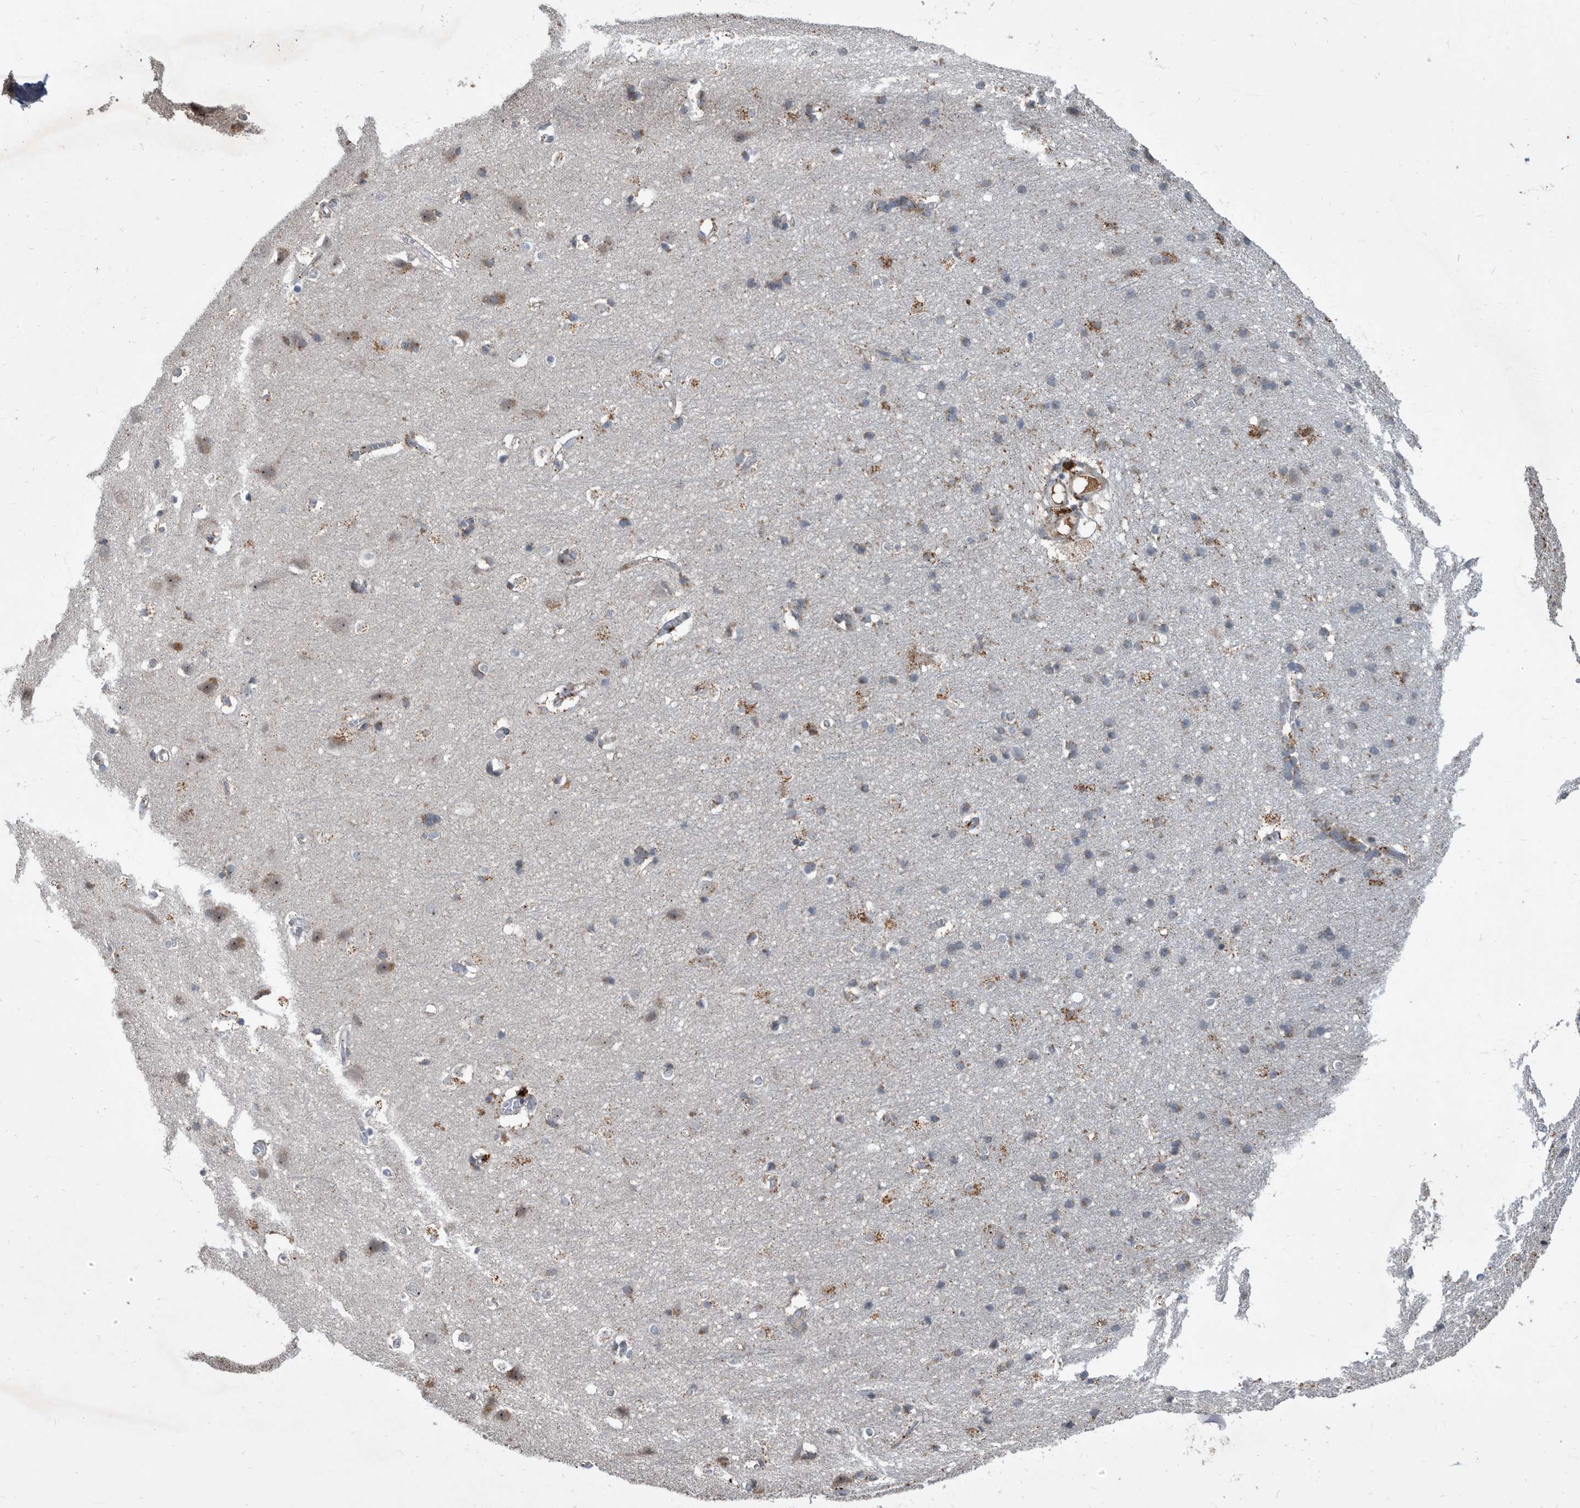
{"staining": {"intensity": "negative", "quantity": "none", "location": "none"}, "tissue": "cerebral cortex", "cell_type": "Endothelial cells", "image_type": "normal", "snomed": [{"axis": "morphology", "description": "Normal tissue, NOS"}, {"axis": "topography", "description": "Cerebral cortex"}], "caption": "There is no significant positivity in endothelial cells of cerebral cortex. (Brightfield microscopy of DAB IHC at high magnification).", "gene": "PI15", "patient": {"sex": "male", "age": 54}}